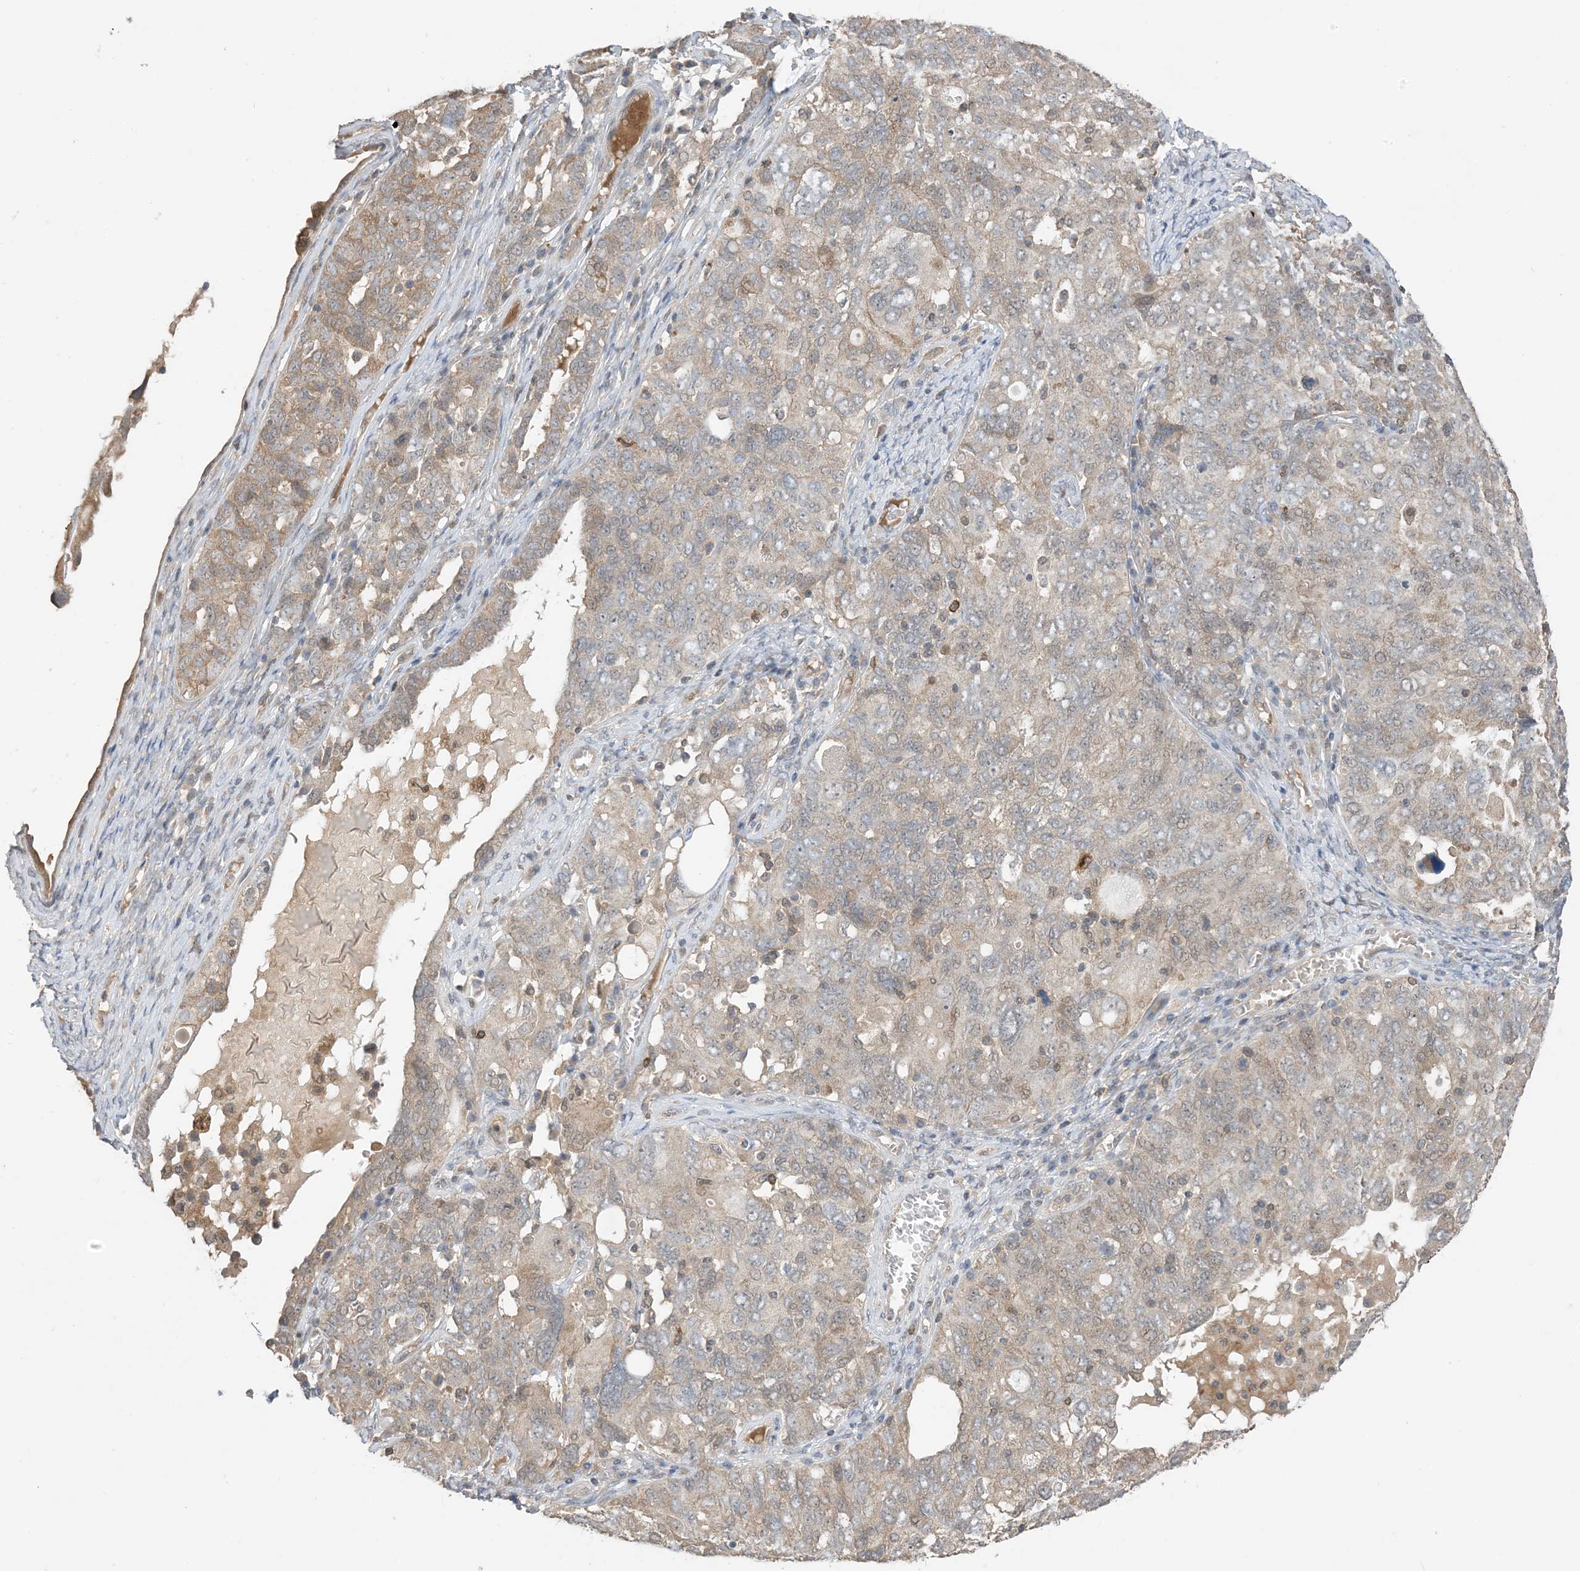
{"staining": {"intensity": "weak", "quantity": "<25%", "location": "cytoplasmic/membranous"}, "tissue": "ovarian cancer", "cell_type": "Tumor cells", "image_type": "cancer", "snomed": [{"axis": "morphology", "description": "Carcinoma, endometroid"}, {"axis": "topography", "description": "Ovary"}], "caption": "Immunohistochemistry of human ovarian cancer displays no expression in tumor cells. (DAB immunohistochemistry with hematoxylin counter stain).", "gene": "WDR26", "patient": {"sex": "female", "age": 62}}